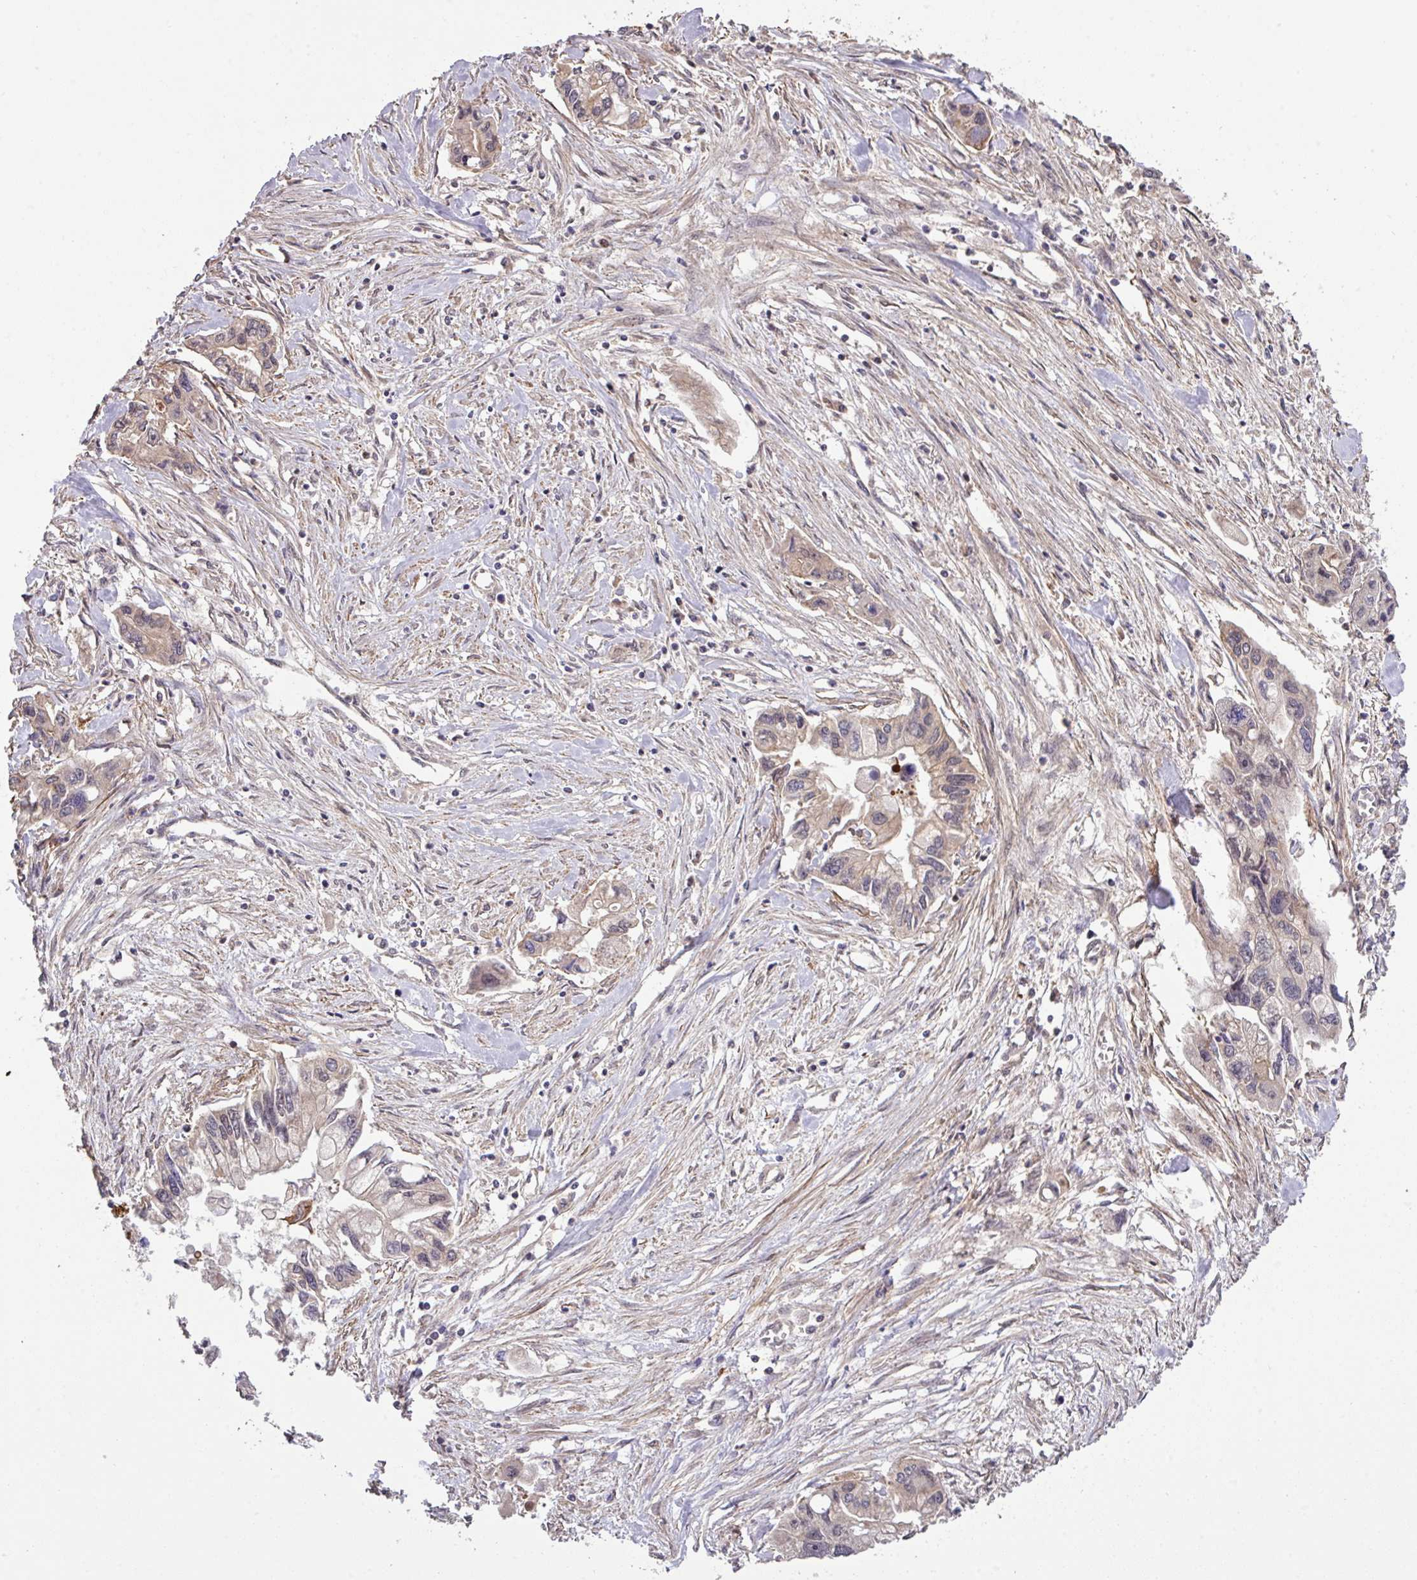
{"staining": {"intensity": "weak", "quantity": "<25%", "location": "cytoplasmic/membranous"}, "tissue": "pancreatic cancer", "cell_type": "Tumor cells", "image_type": "cancer", "snomed": [{"axis": "morphology", "description": "Adenocarcinoma, NOS"}, {"axis": "topography", "description": "Pancreas"}], "caption": "Tumor cells show no significant protein positivity in pancreatic cancer (adenocarcinoma).", "gene": "ARPIN", "patient": {"sex": "male", "age": 62}}